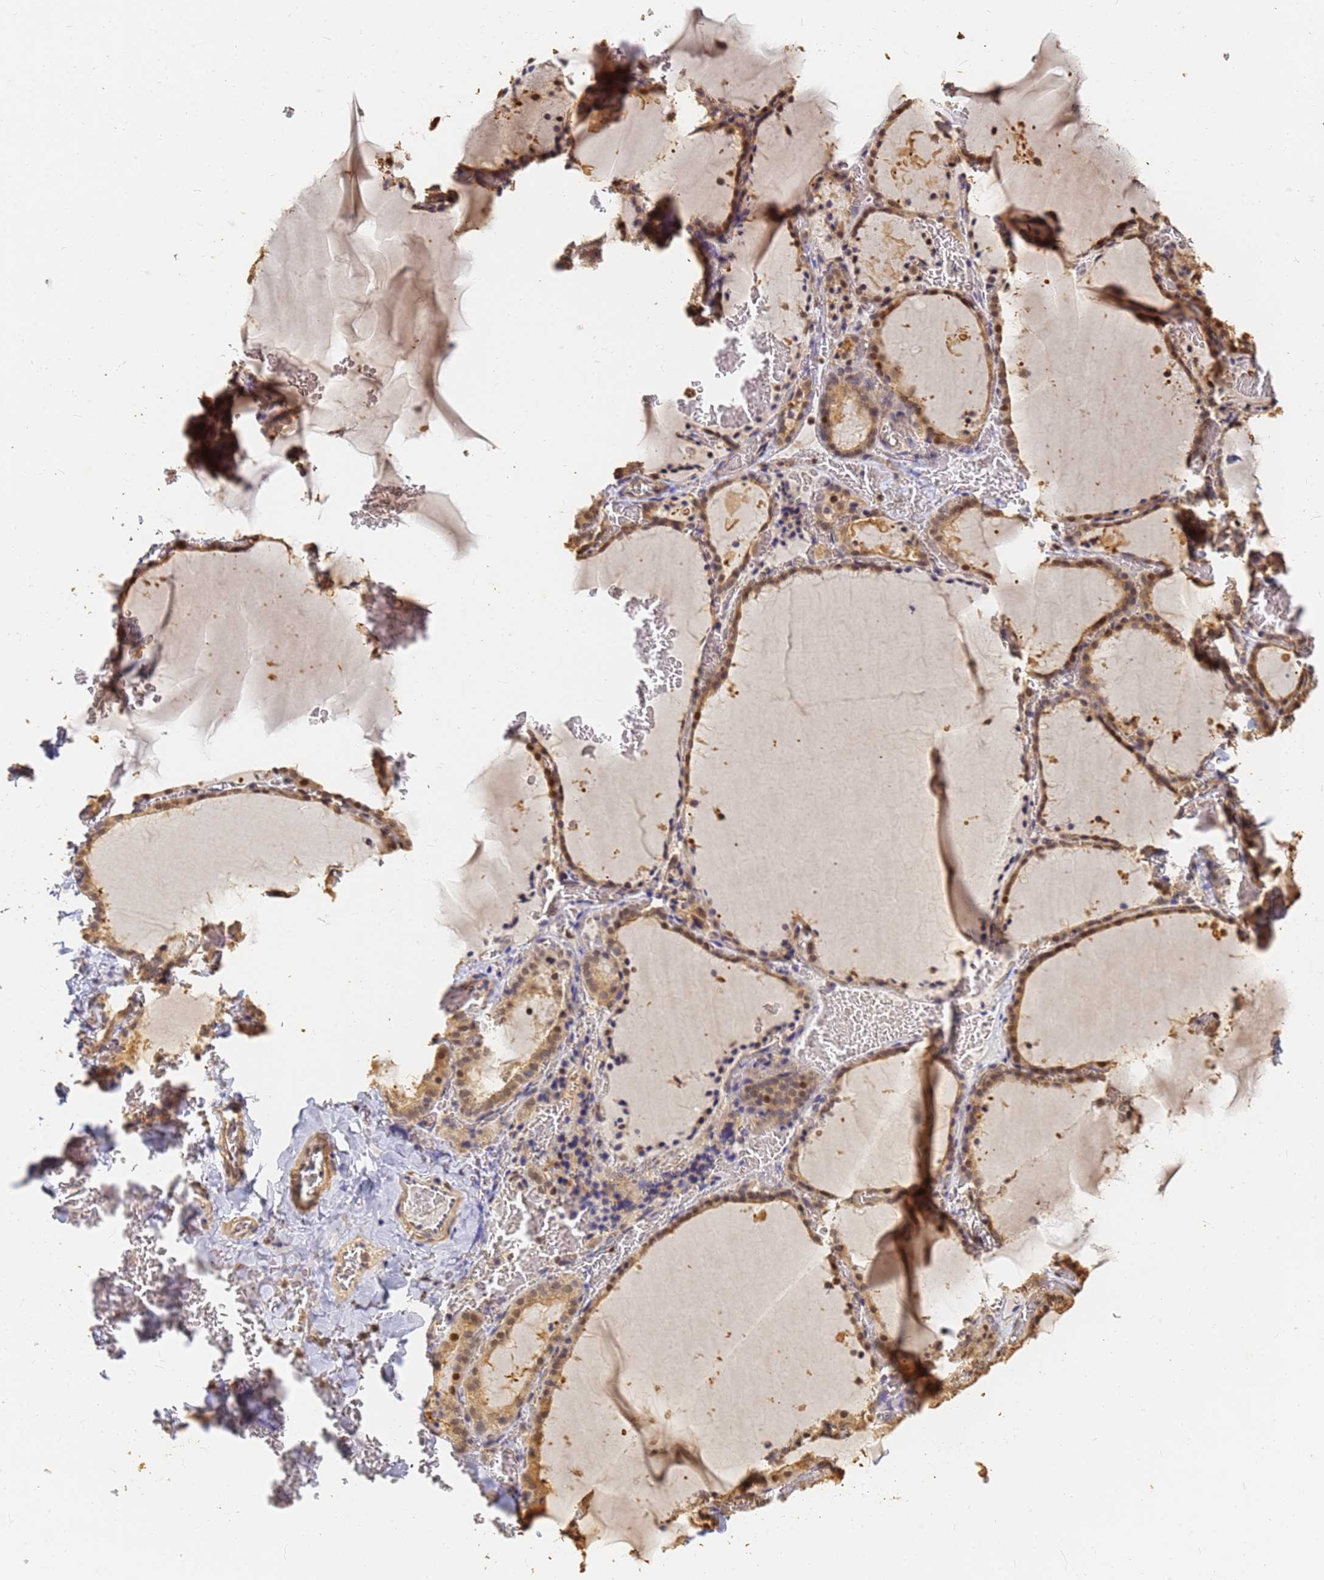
{"staining": {"intensity": "moderate", "quantity": ">75%", "location": "cytoplasmic/membranous,nuclear"}, "tissue": "thyroid gland", "cell_type": "Glandular cells", "image_type": "normal", "snomed": [{"axis": "morphology", "description": "Normal tissue, NOS"}, {"axis": "topography", "description": "Thyroid gland"}], "caption": "High-magnification brightfield microscopy of unremarkable thyroid gland stained with DAB (brown) and counterstained with hematoxylin (blue). glandular cells exhibit moderate cytoplasmic/membranous,nuclear expression is appreciated in approximately>75% of cells. The staining is performed using DAB brown chromogen to label protein expression. The nuclei are counter-stained blue using hematoxylin.", "gene": "JAK2", "patient": {"sex": "female", "age": 39}}